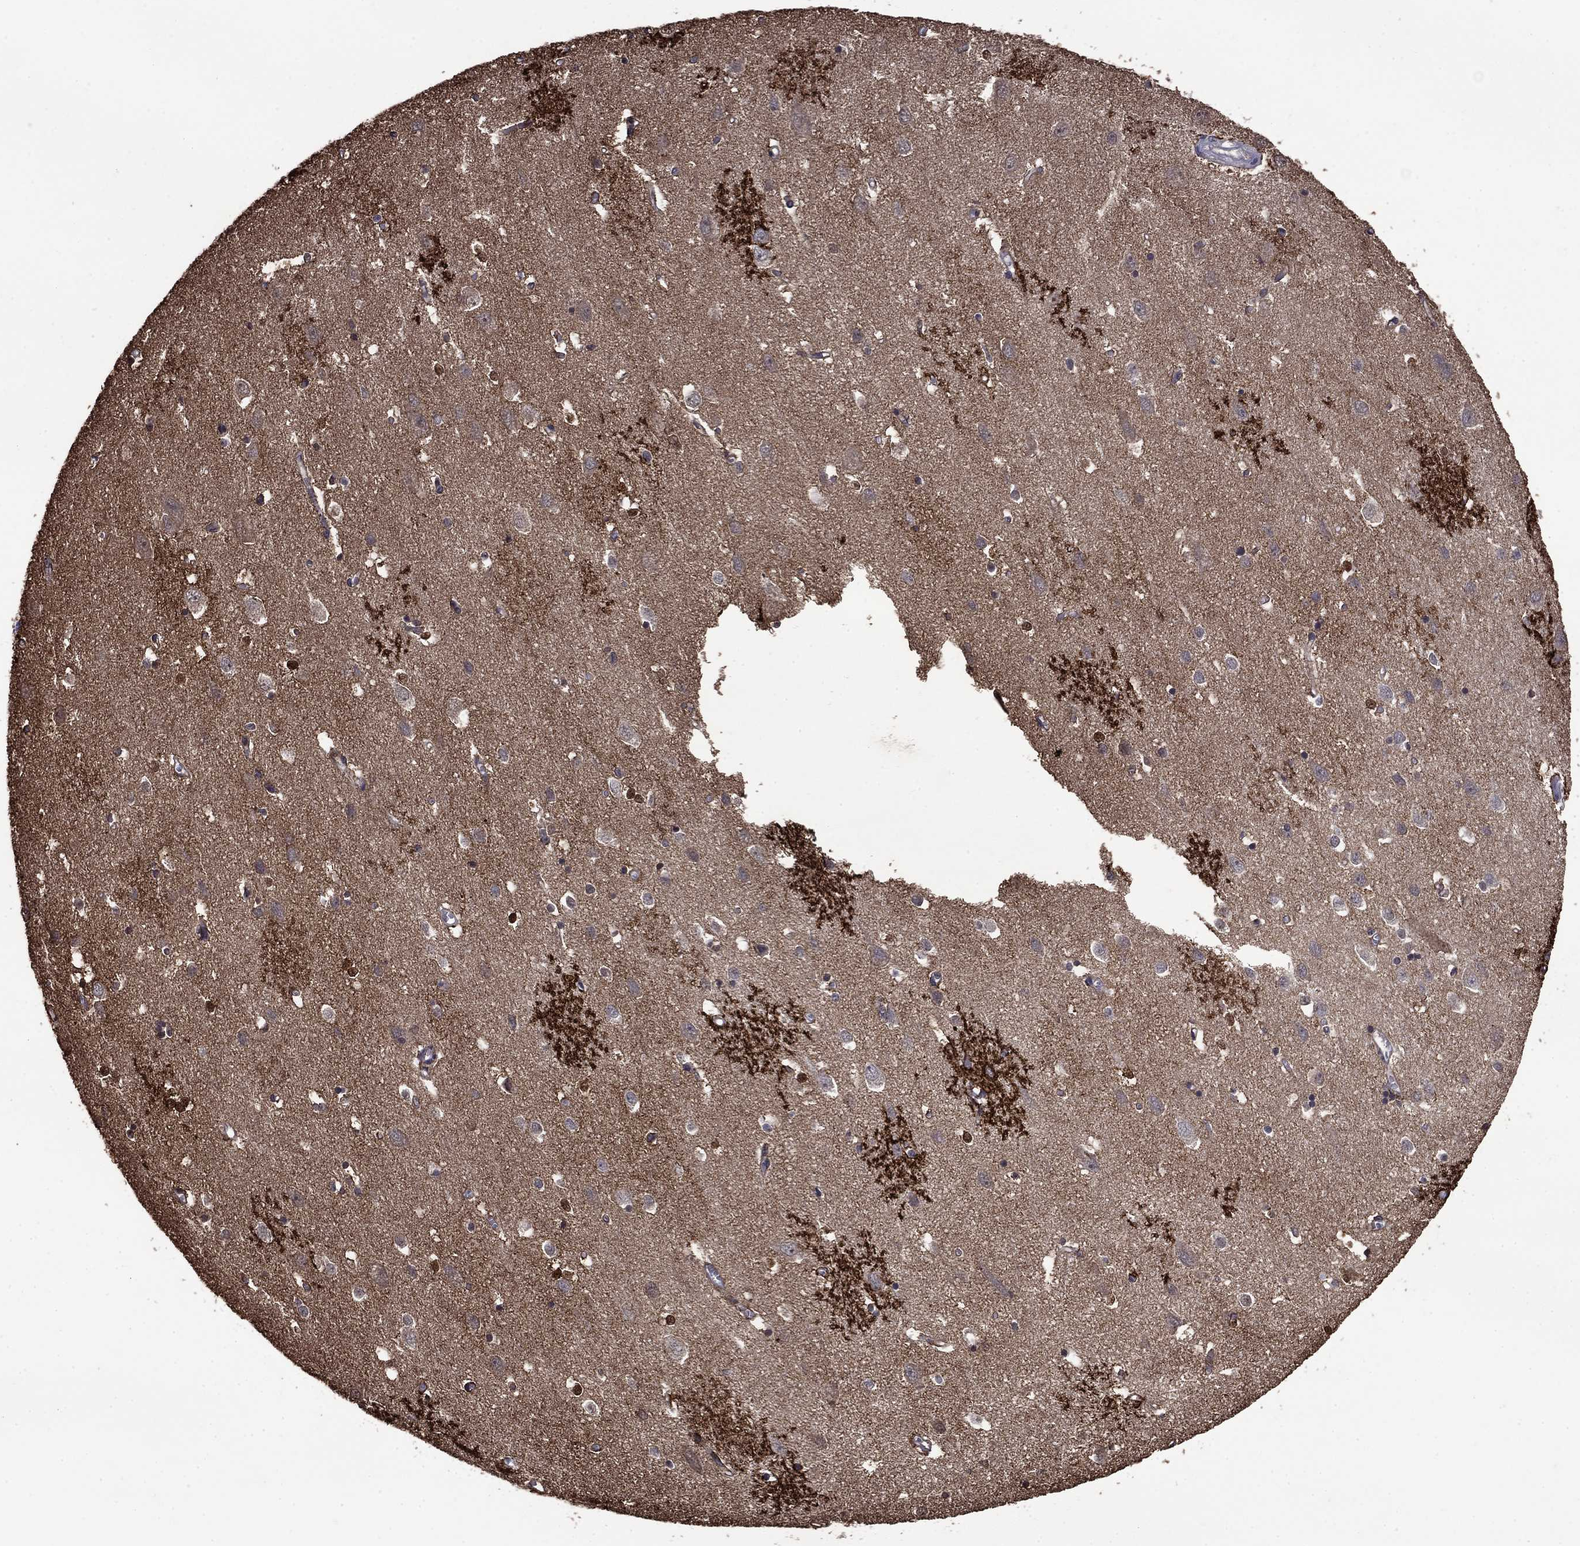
{"staining": {"intensity": "negative", "quantity": "none", "location": "none"}, "tissue": "cerebral cortex", "cell_type": "Endothelial cells", "image_type": "normal", "snomed": [{"axis": "morphology", "description": "Normal tissue, NOS"}, {"axis": "topography", "description": "Cerebral cortex"}], "caption": "DAB immunohistochemical staining of benign cerebral cortex displays no significant positivity in endothelial cells. (Brightfield microscopy of DAB (3,3'-diaminobenzidine) immunohistochemistry (IHC) at high magnification).", "gene": "SLC1A2", "patient": {"sex": "male", "age": 70}}